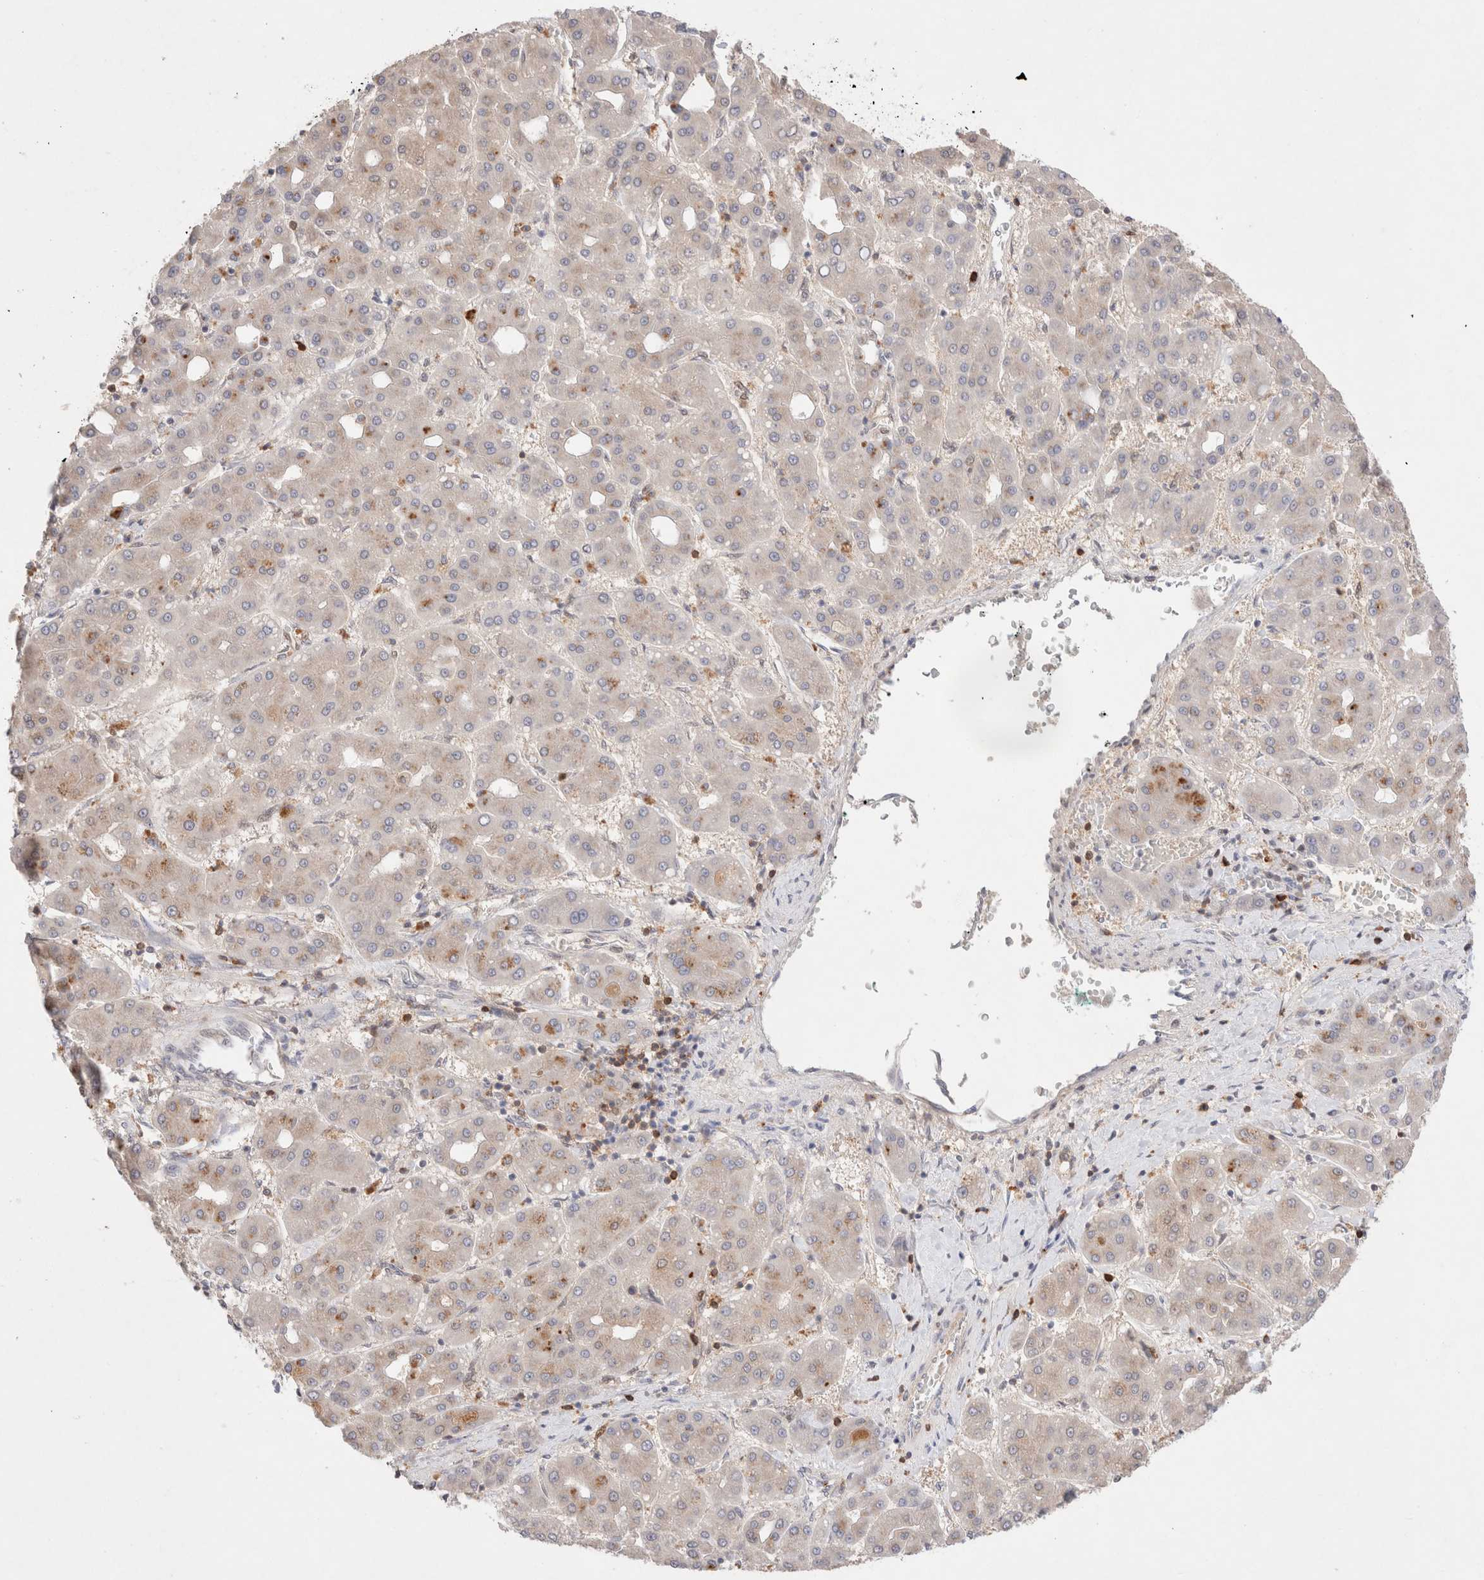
{"staining": {"intensity": "weak", "quantity": "<25%", "location": "cytoplasmic/membranous"}, "tissue": "liver cancer", "cell_type": "Tumor cells", "image_type": "cancer", "snomed": [{"axis": "morphology", "description": "Carcinoma, Hepatocellular, NOS"}, {"axis": "topography", "description": "Liver"}], "caption": "DAB (3,3'-diaminobenzidine) immunohistochemical staining of liver cancer (hepatocellular carcinoma) demonstrates no significant expression in tumor cells.", "gene": "STARD10", "patient": {"sex": "male", "age": 65}}